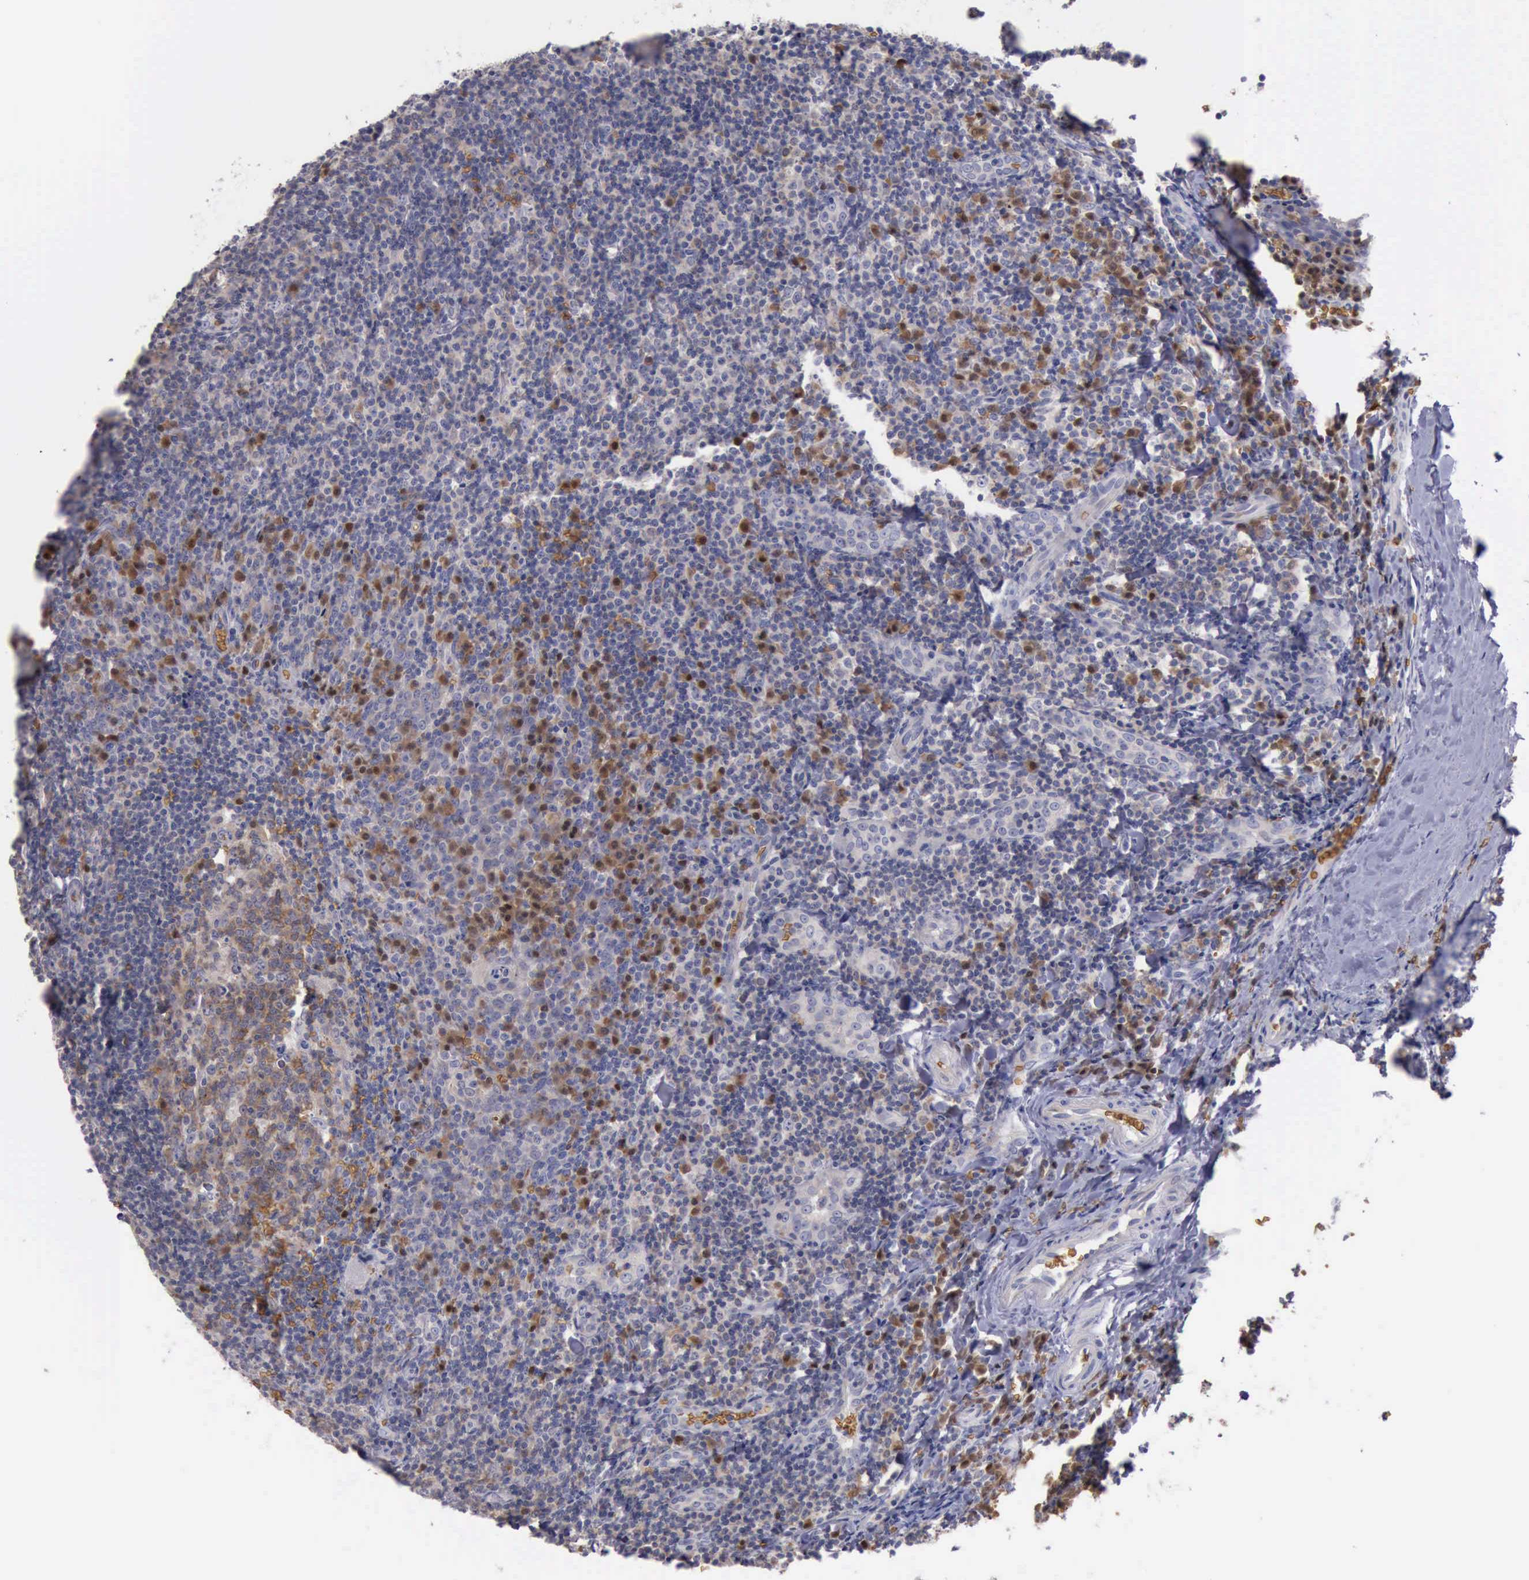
{"staining": {"intensity": "negative", "quantity": "none", "location": "none"}, "tissue": "tonsil", "cell_type": "Germinal center cells", "image_type": "normal", "snomed": [{"axis": "morphology", "description": "Normal tissue, NOS"}, {"axis": "topography", "description": "Tonsil"}], "caption": "Immunohistochemistry micrograph of benign tonsil: tonsil stained with DAB (3,3'-diaminobenzidine) shows no significant protein staining in germinal center cells.", "gene": "CEP128", "patient": {"sex": "male", "age": 20}}